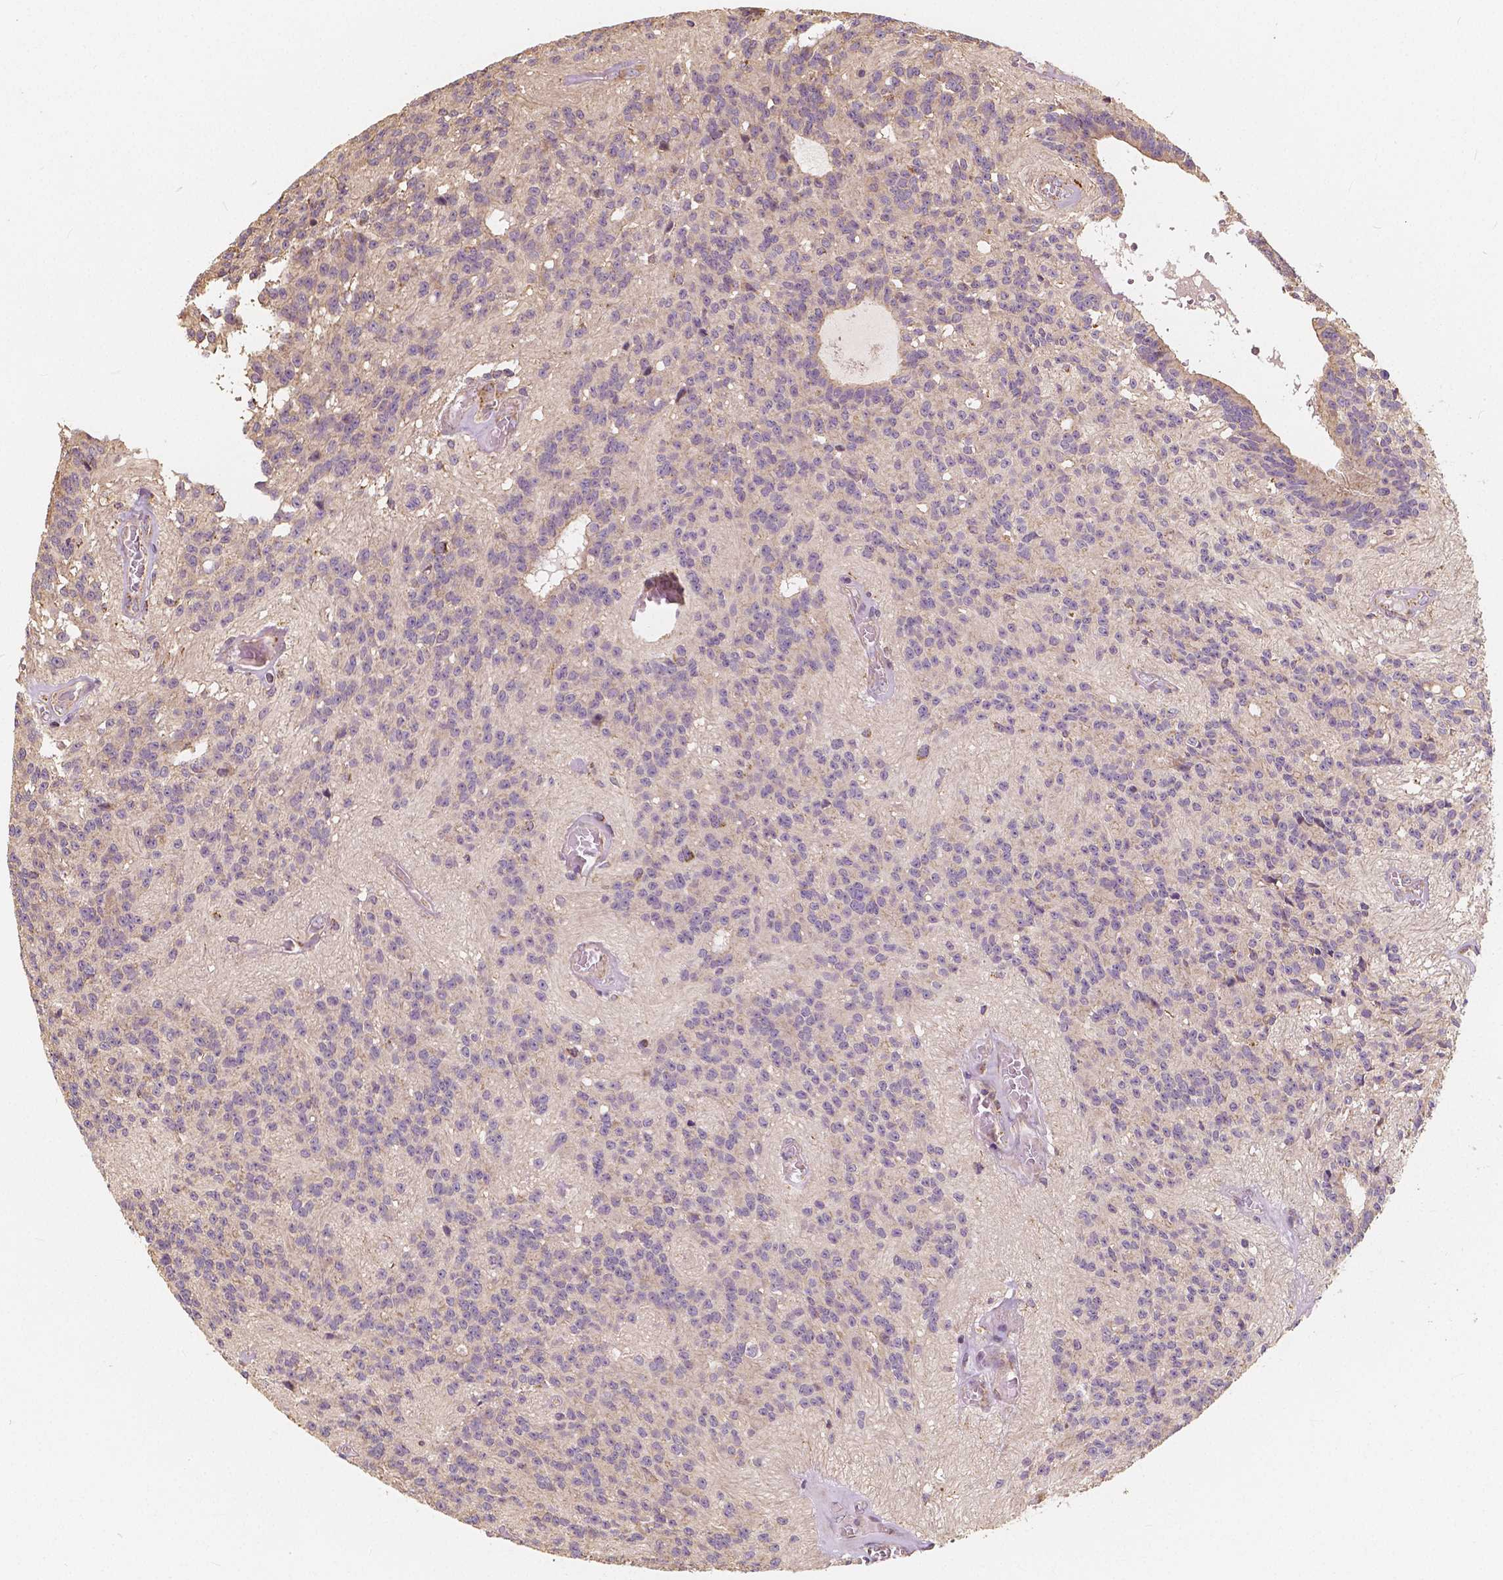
{"staining": {"intensity": "weak", "quantity": "<25%", "location": "cytoplasmic/membranous"}, "tissue": "glioma", "cell_type": "Tumor cells", "image_type": "cancer", "snomed": [{"axis": "morphology", "description": "Glioma, malignant, Low grade"}, {"axis": "topography", "description": "Brain"}], "caption": "DAB immunohistochemical staining of glioma reveals no significant staining in tumor cells.", "gene": "PEX26", "patient": {"sex": "male", "age": 31}}